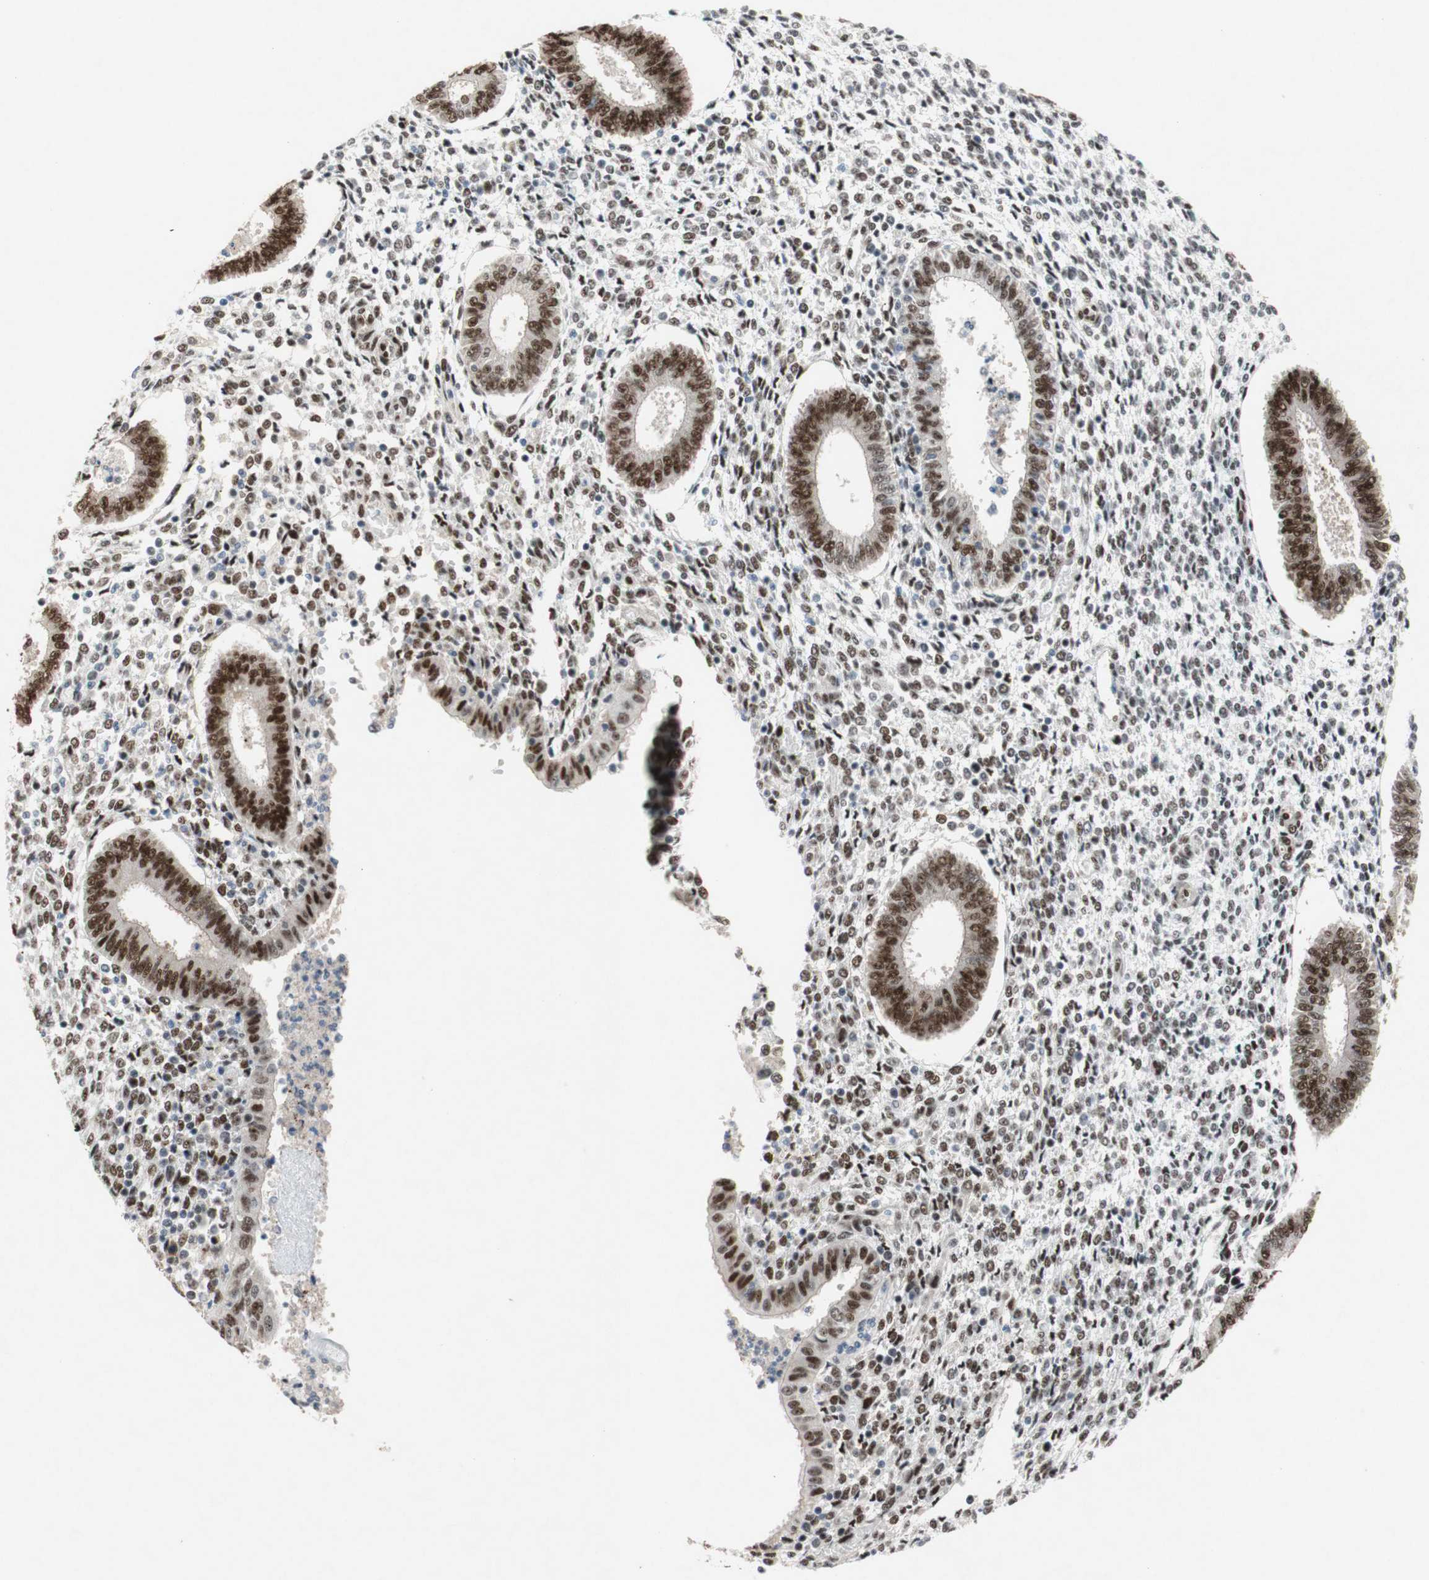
{"staining": {"intensity": "moderate", "quantity": "25%-75%", "location": "nuclear"}, "tissue": "endometrium", "cell_type": "Cells in endometrial stroma", "image_type": "normal", "snomed": [{"axis": "morphology", "description": "Normal tissue, NOS"}, {"axis": "topography", "description": "Endometrium"}], "caption": "Immunohistochemical staining of normal endometrium reveals medium levels of moderate nuclear expression in approximately 25%-75% of cells in endometrial stroma.", "gene": "TLE1", "patient": {"sex": "female", "age": 35}}